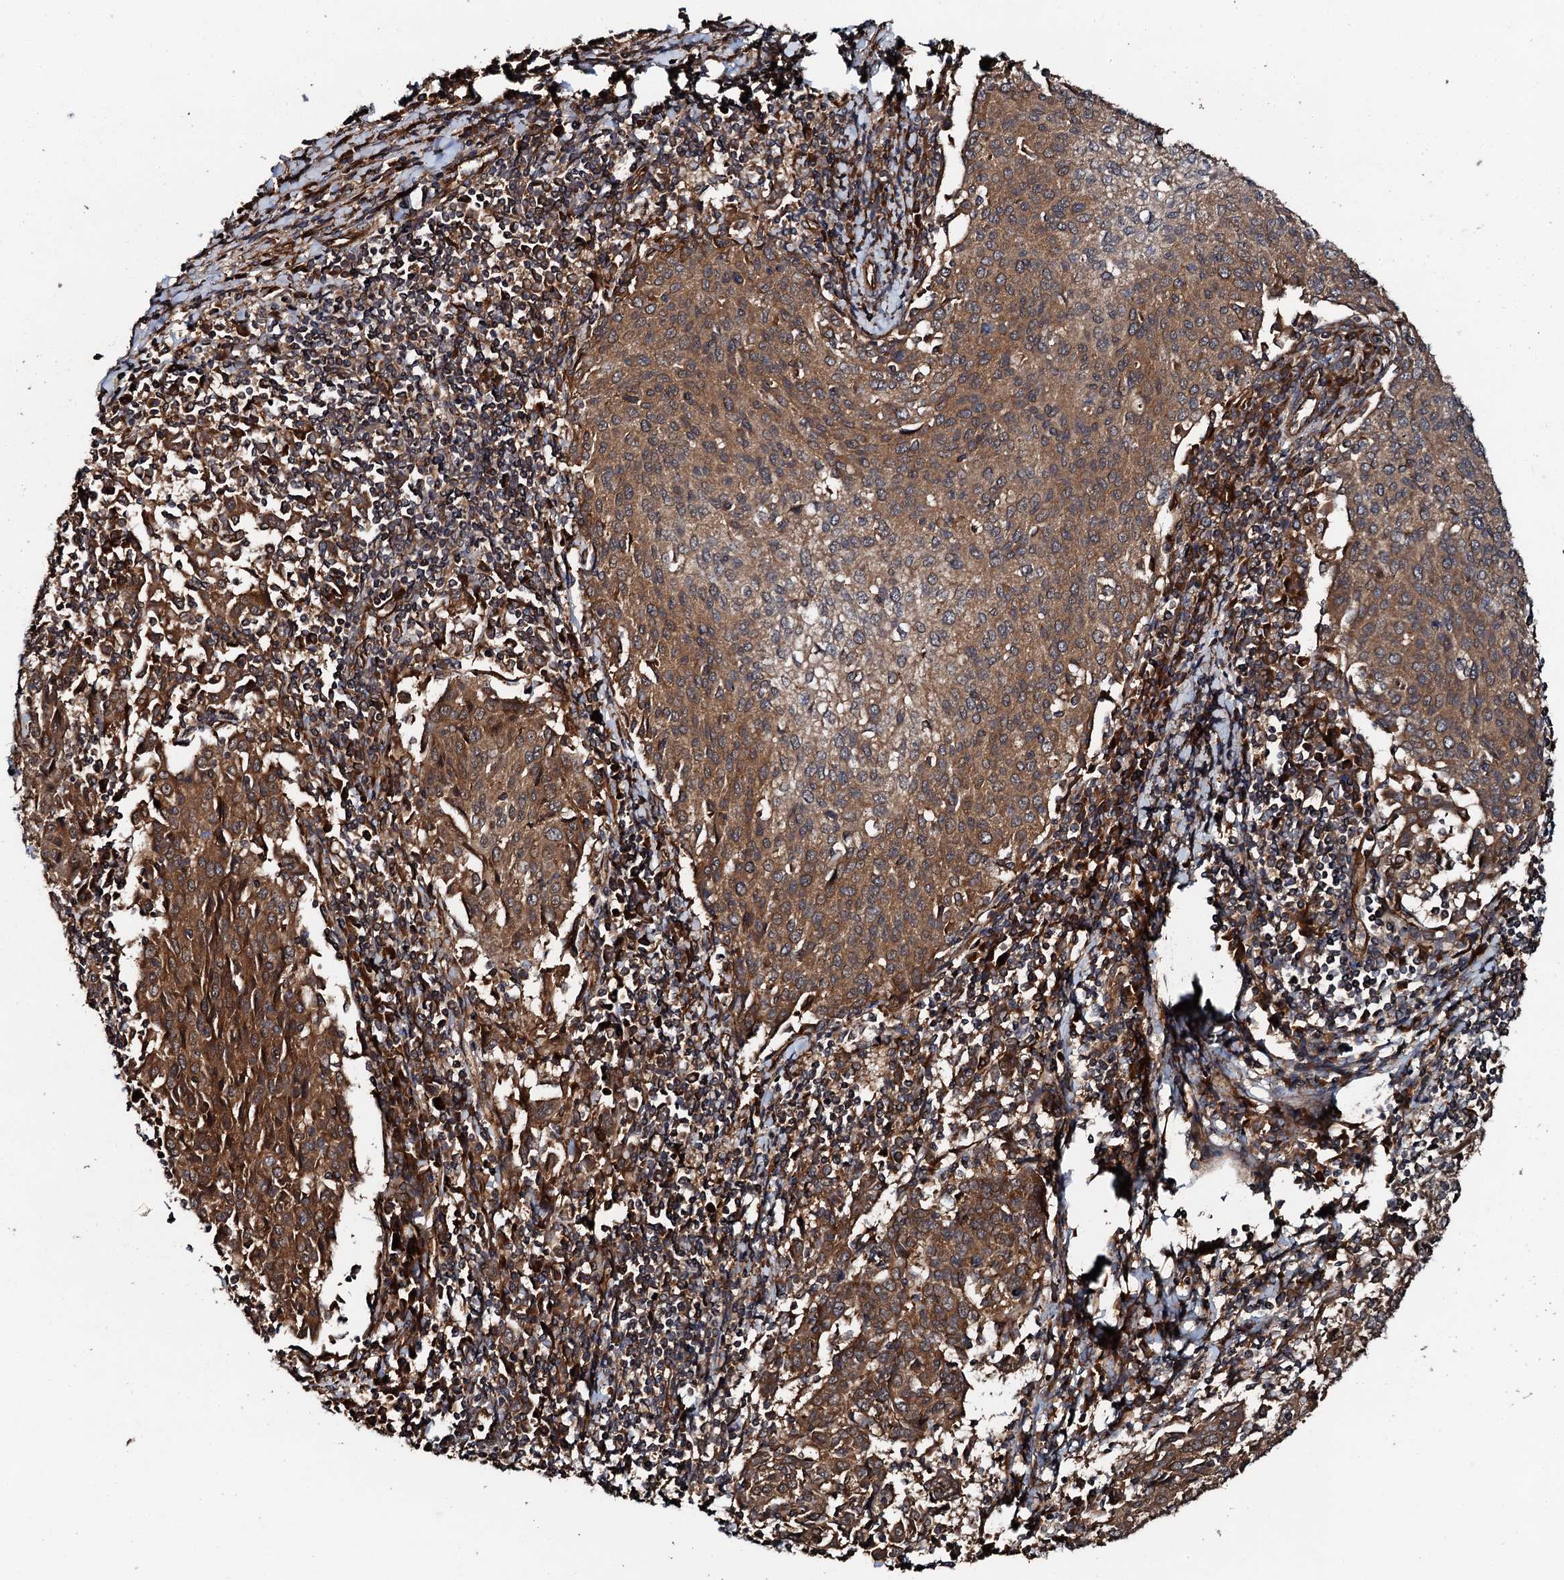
{"staining": {"intensity": "moderate", "quantity": ">75%", "location": "cytoplasmic/membranous"}, "tissue": "cervical cancer", "cell_type": "Tumor cells", "image_type": "cancer", "snomed": [{"axis": "morphology", "description": "Squamous cell carcinoma, NOS"}, {"axis": "topography", "description": "Cervix"}], "caption": "Moderate cytoplasmic/membranous positivity is identified in about >75% of tumor cells in cervical cancer.", "gene": "FLYWCH1", "patient": {"sex": "female", "age": 46}}